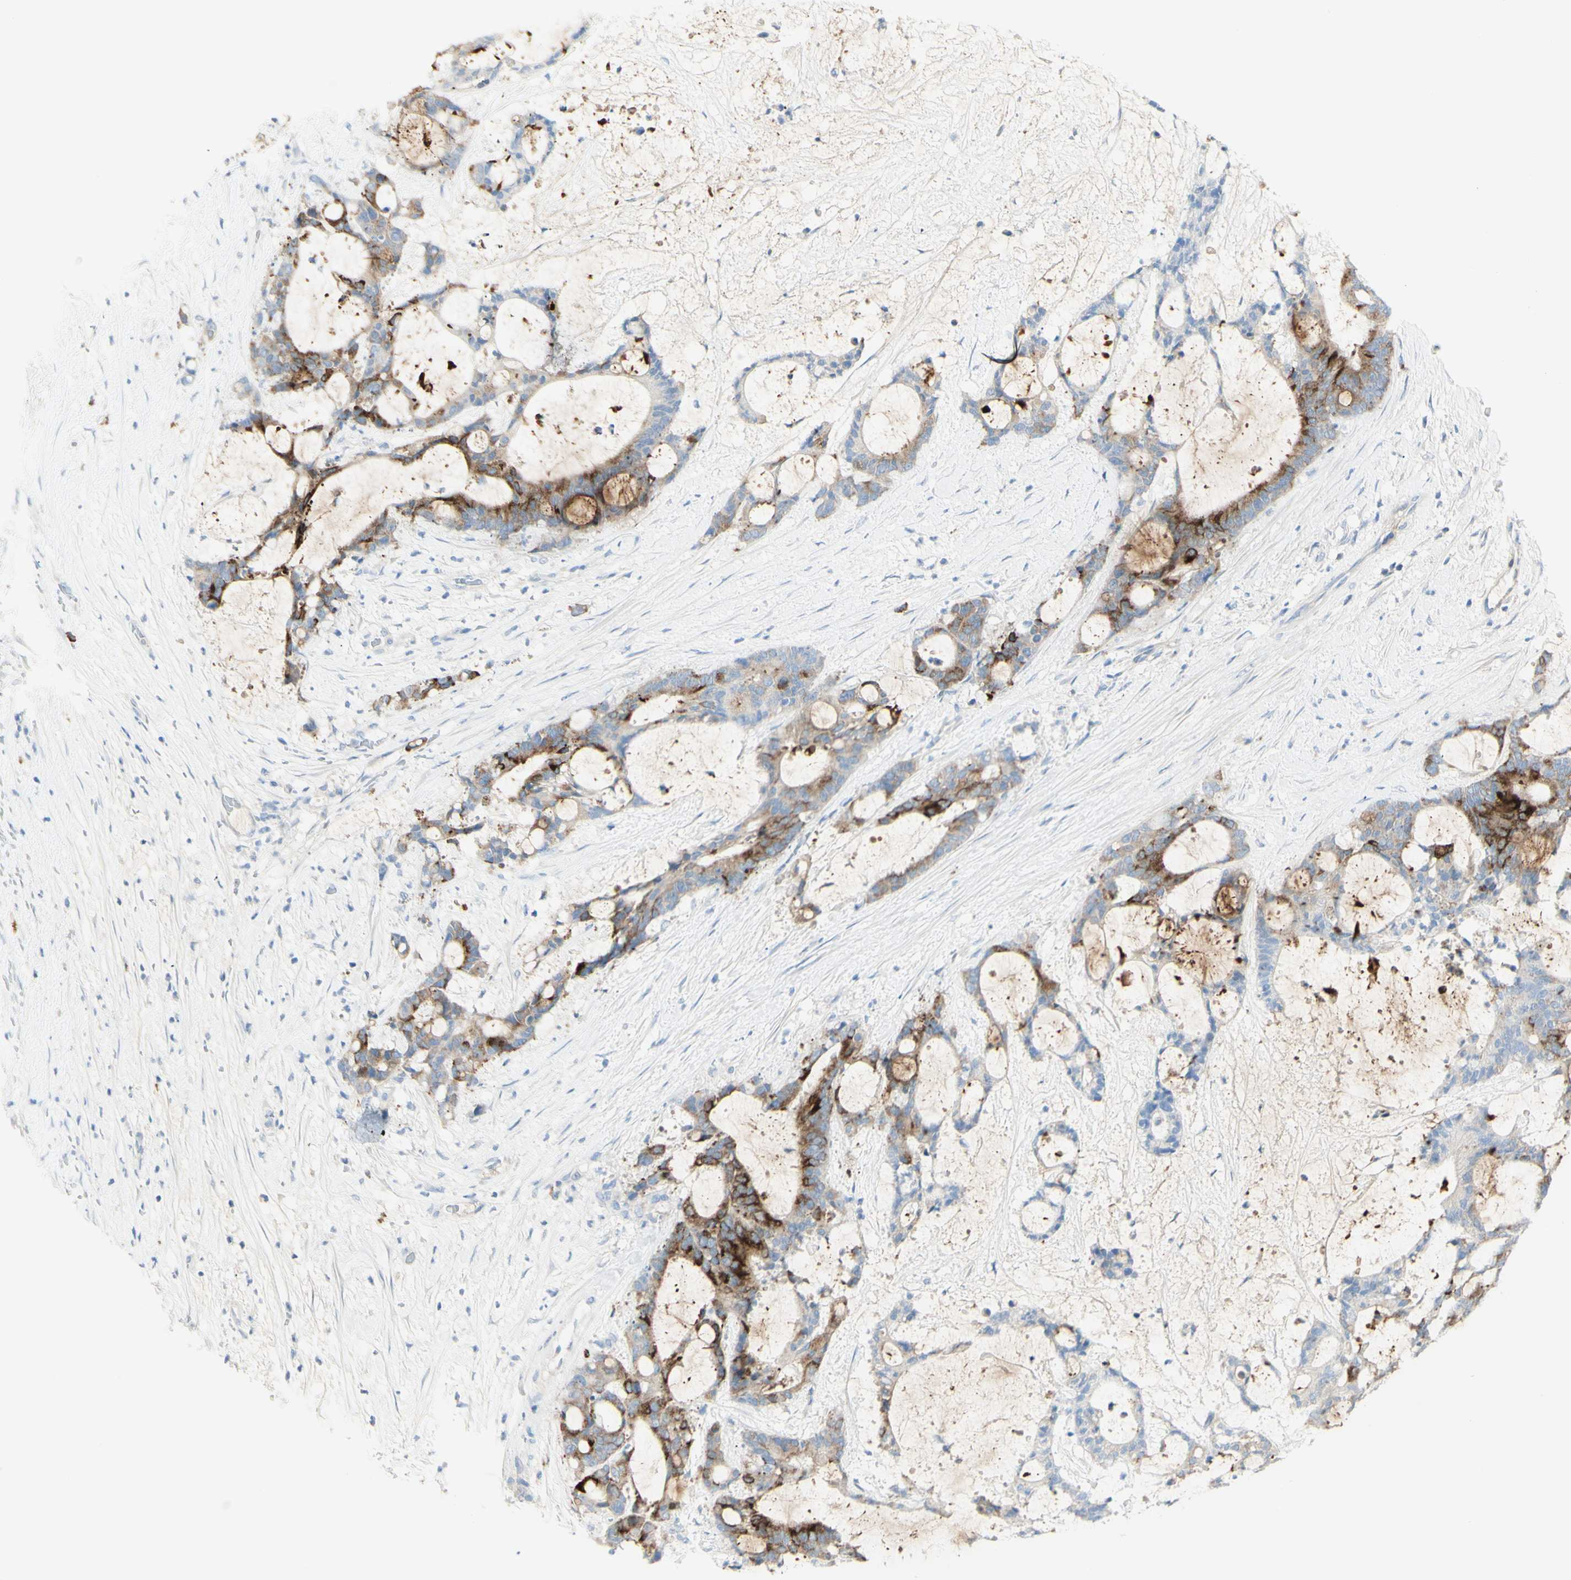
{"staining": {"intensity": "moderate", "quantity": "25%-75%", "location": "cytoplasmic/membranous"}, "tissue": "liver cancer", "cell_type": "Tumor cells", "image_type": "cancer", "snomed": [{"axis": "morphology", "description": "Cholangiocarcinoma"}, {"axis": "topography", "description": "Liver"}], "caption": "Immunohistochemical staining of cholangiocarcinoma (liver) displays medium levels of moderate cytoplasmic/membranous positivity in about 25%-75% of tumor cells.", "gene": "LETM1", "patient": {"sex": "female", "age": 73}}